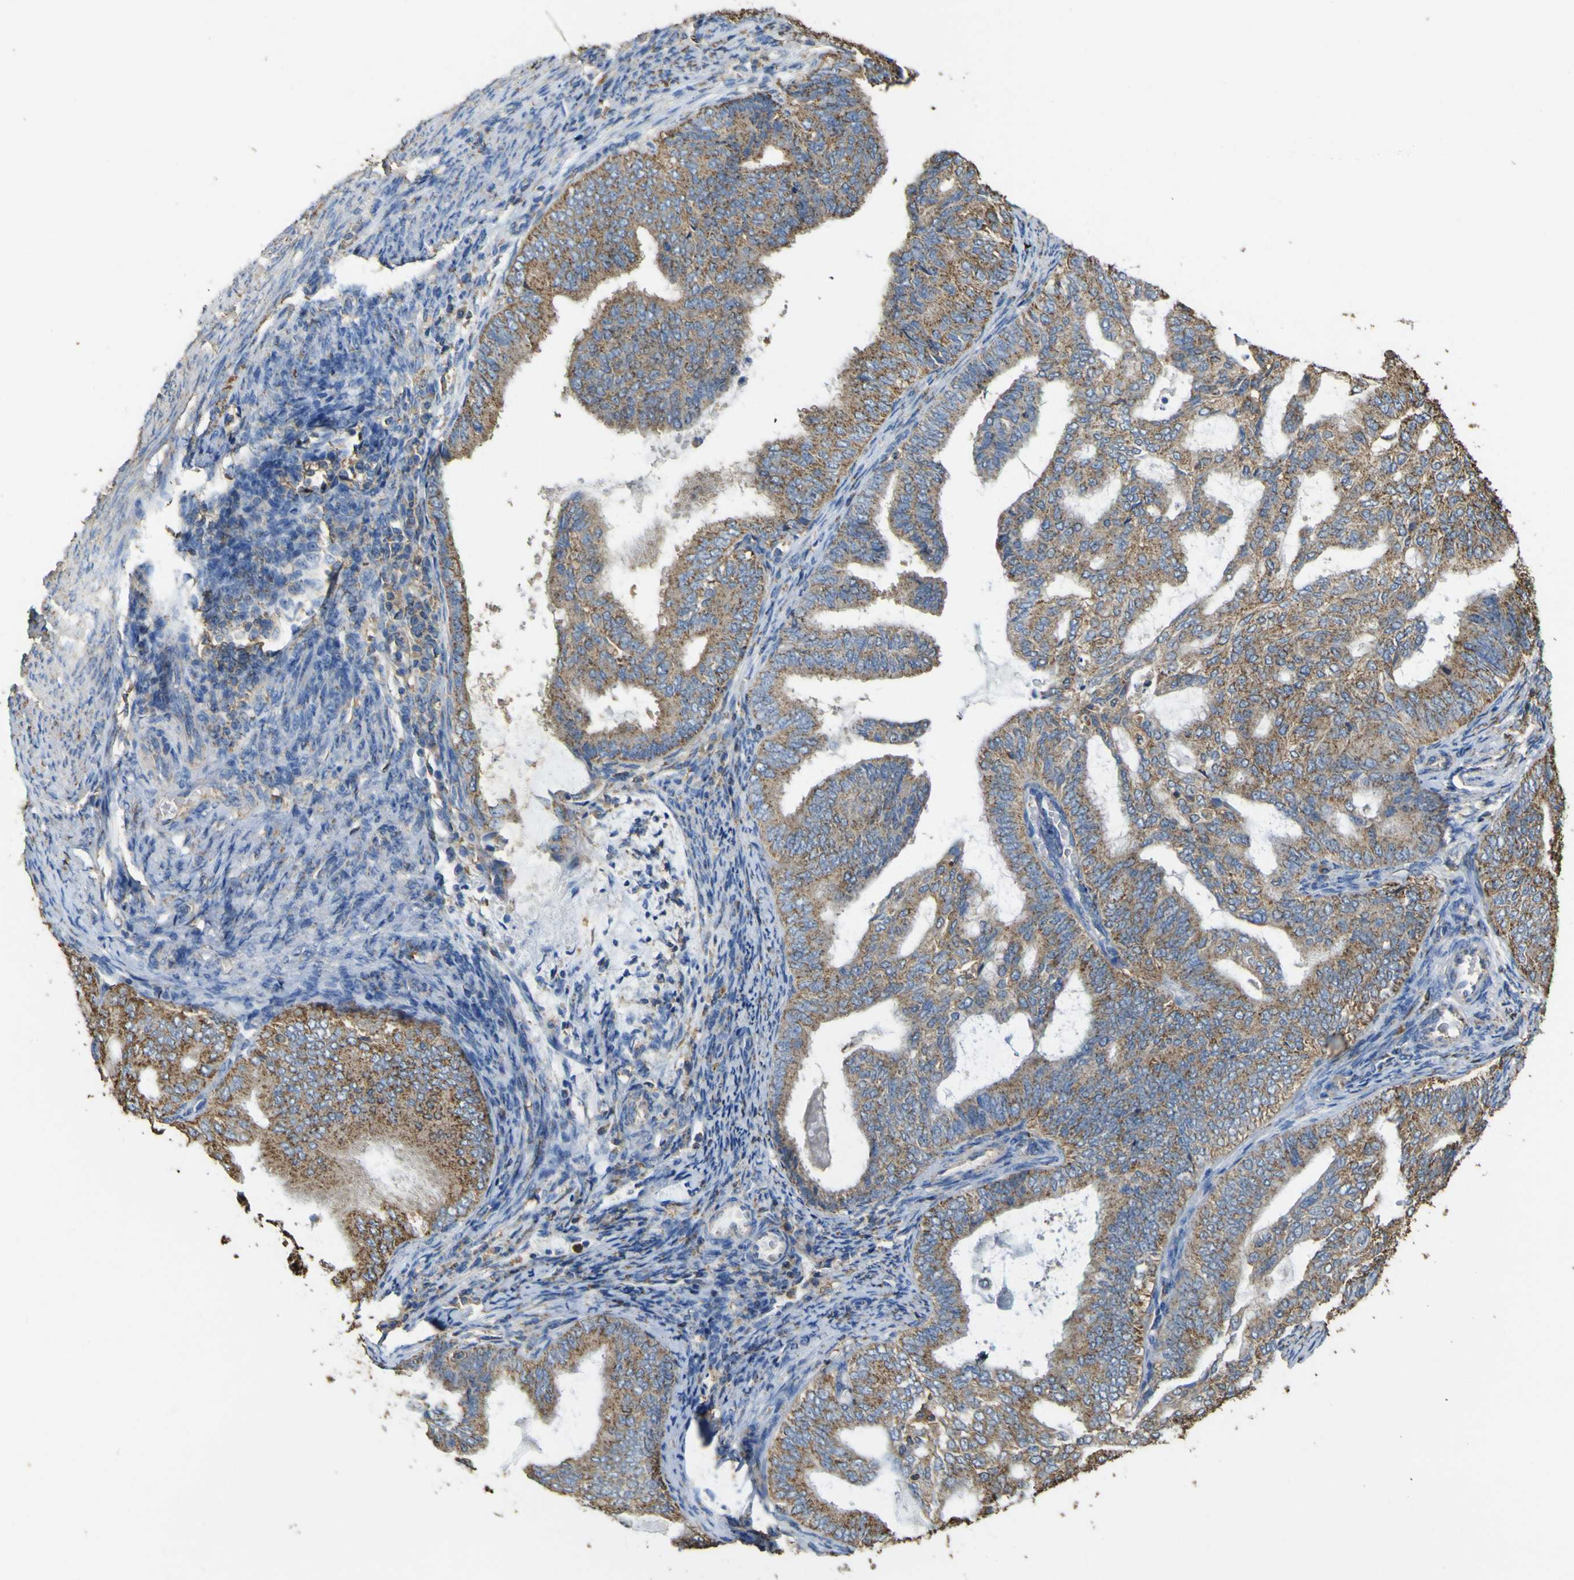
{"staining": {"intensity": "moderate", "quantity": ">75%", "location": "cytoplasmic/membranous"}, "tissue": "endometrial cancer", "cell_type": "Tumor cells", "image_type": "cancer", "snomed": [{"axis": "morphology", "description": "Adenocarcinoma, NOS"}, {"axis": "topography", "description": "Endometrium"}], "caption": "IHC micrograph of neoplastic tissue: endometrial cancer (adenocarcinoma) stained using immunohistochemistry (IHC) demonstrates medium levels of moderate protein expression localized specifically in the cytoplasmic/membranous of tumor cells, appearing as a cytoplasmic/membranous brown color.", "gene": "ACSL3", "patient": {"sex": "female", "age": 58}}